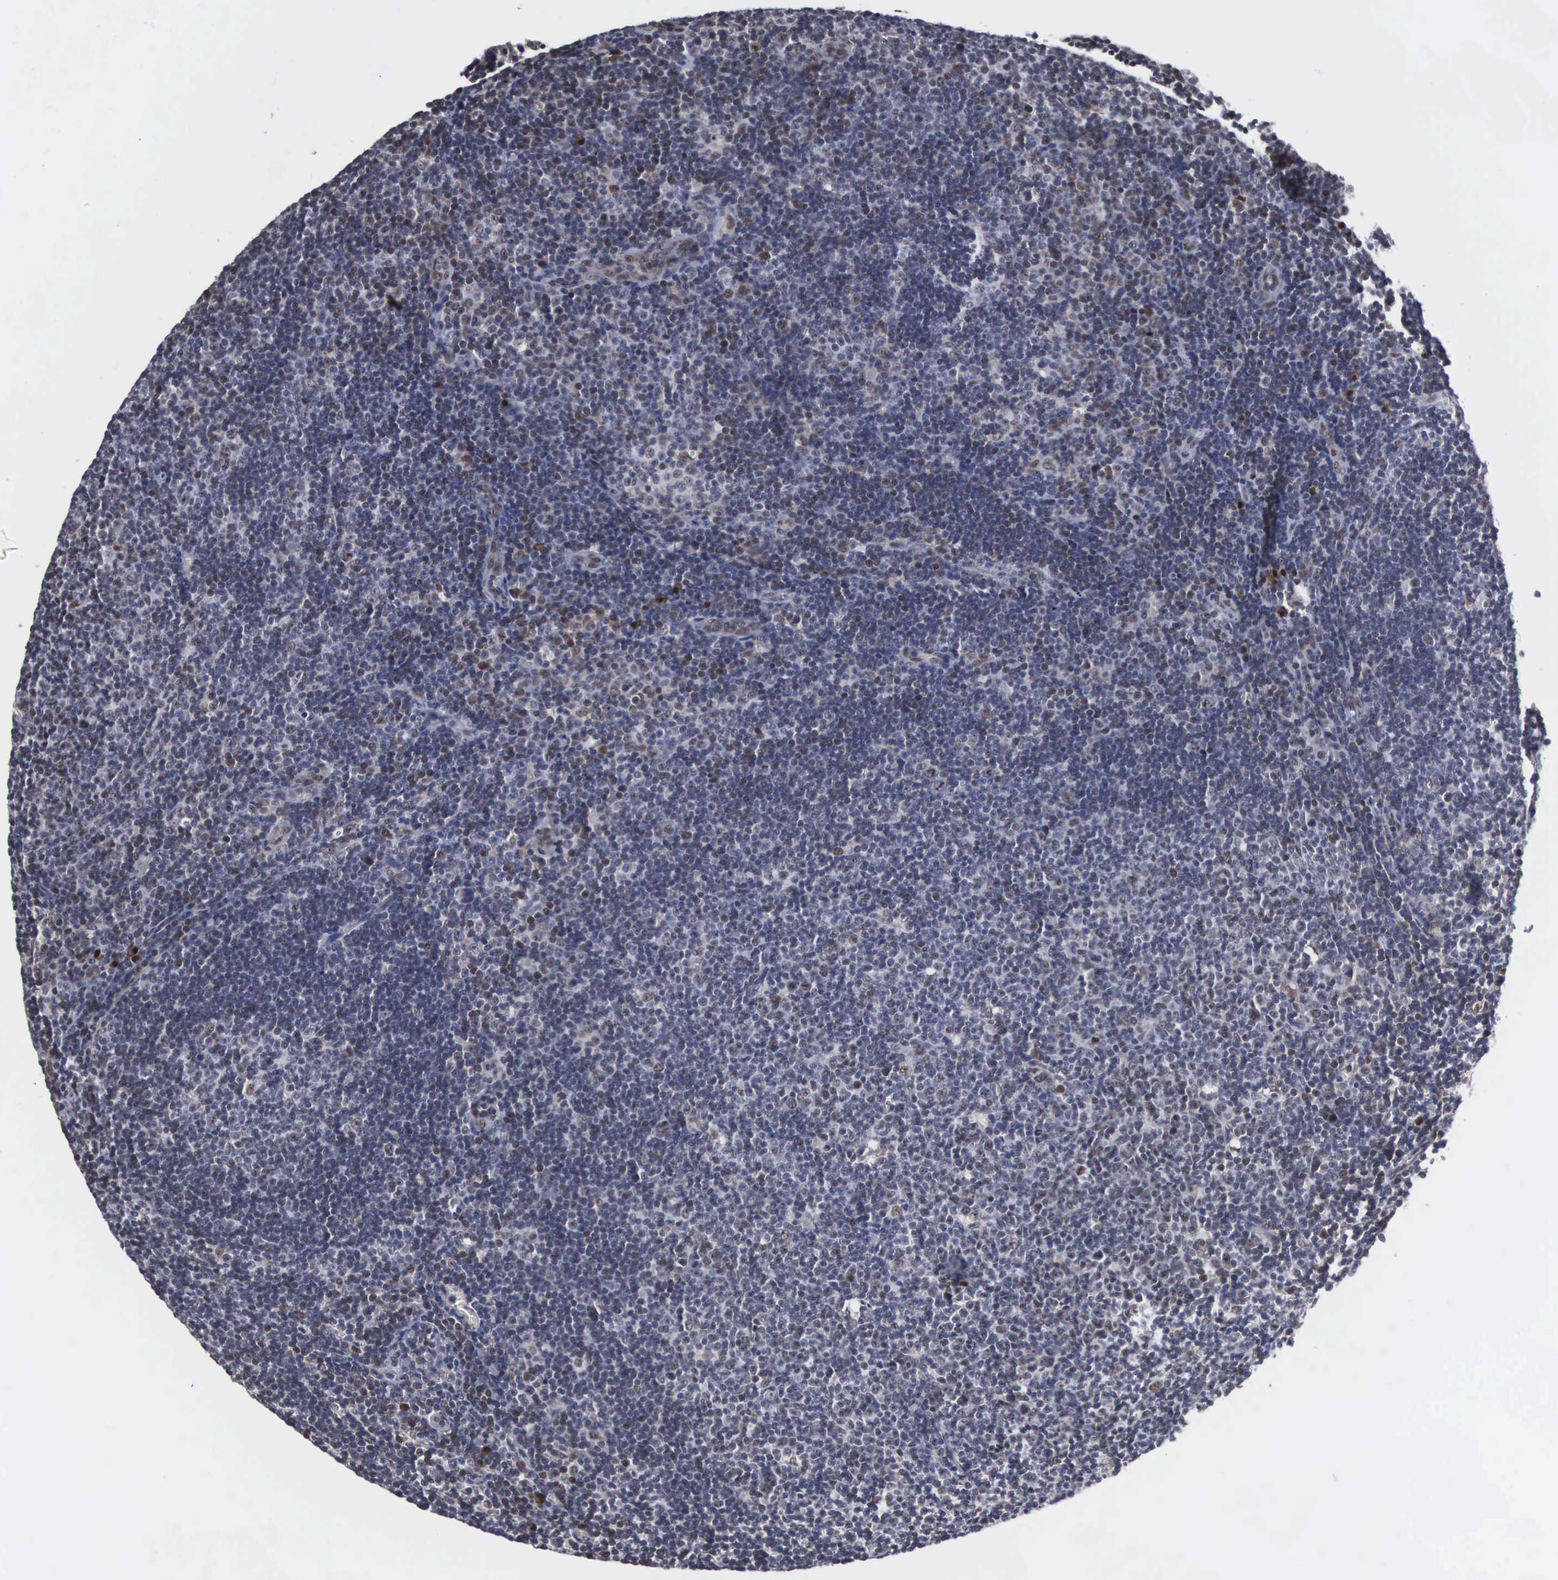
{"staining": {"intensity": "weak", "quantity": "<25%", "location": "nuclear"}, "tissue": "lymphoma", "cell_type": "Tumor cells", "image_type": "cancer", "snomed": [{"axis": "morphology", "description": "Malignant lymphoma, non-Hodgkin's type, Low grade"}, {"axis": "topography", "description": "Lymph node"}], "caption": "A high-resolution micrograph shows immunohistochemistry staining of malignant lymphoma, non-Hodgkin's type (low-grade), which shows no significant expression in tumor cells. The staining is performed using DAB brown chromogen with nuclei counter-stained in using hematoxylin.", "gene": "TRMT5", "patient": {"sex": "male", "age": 49}}